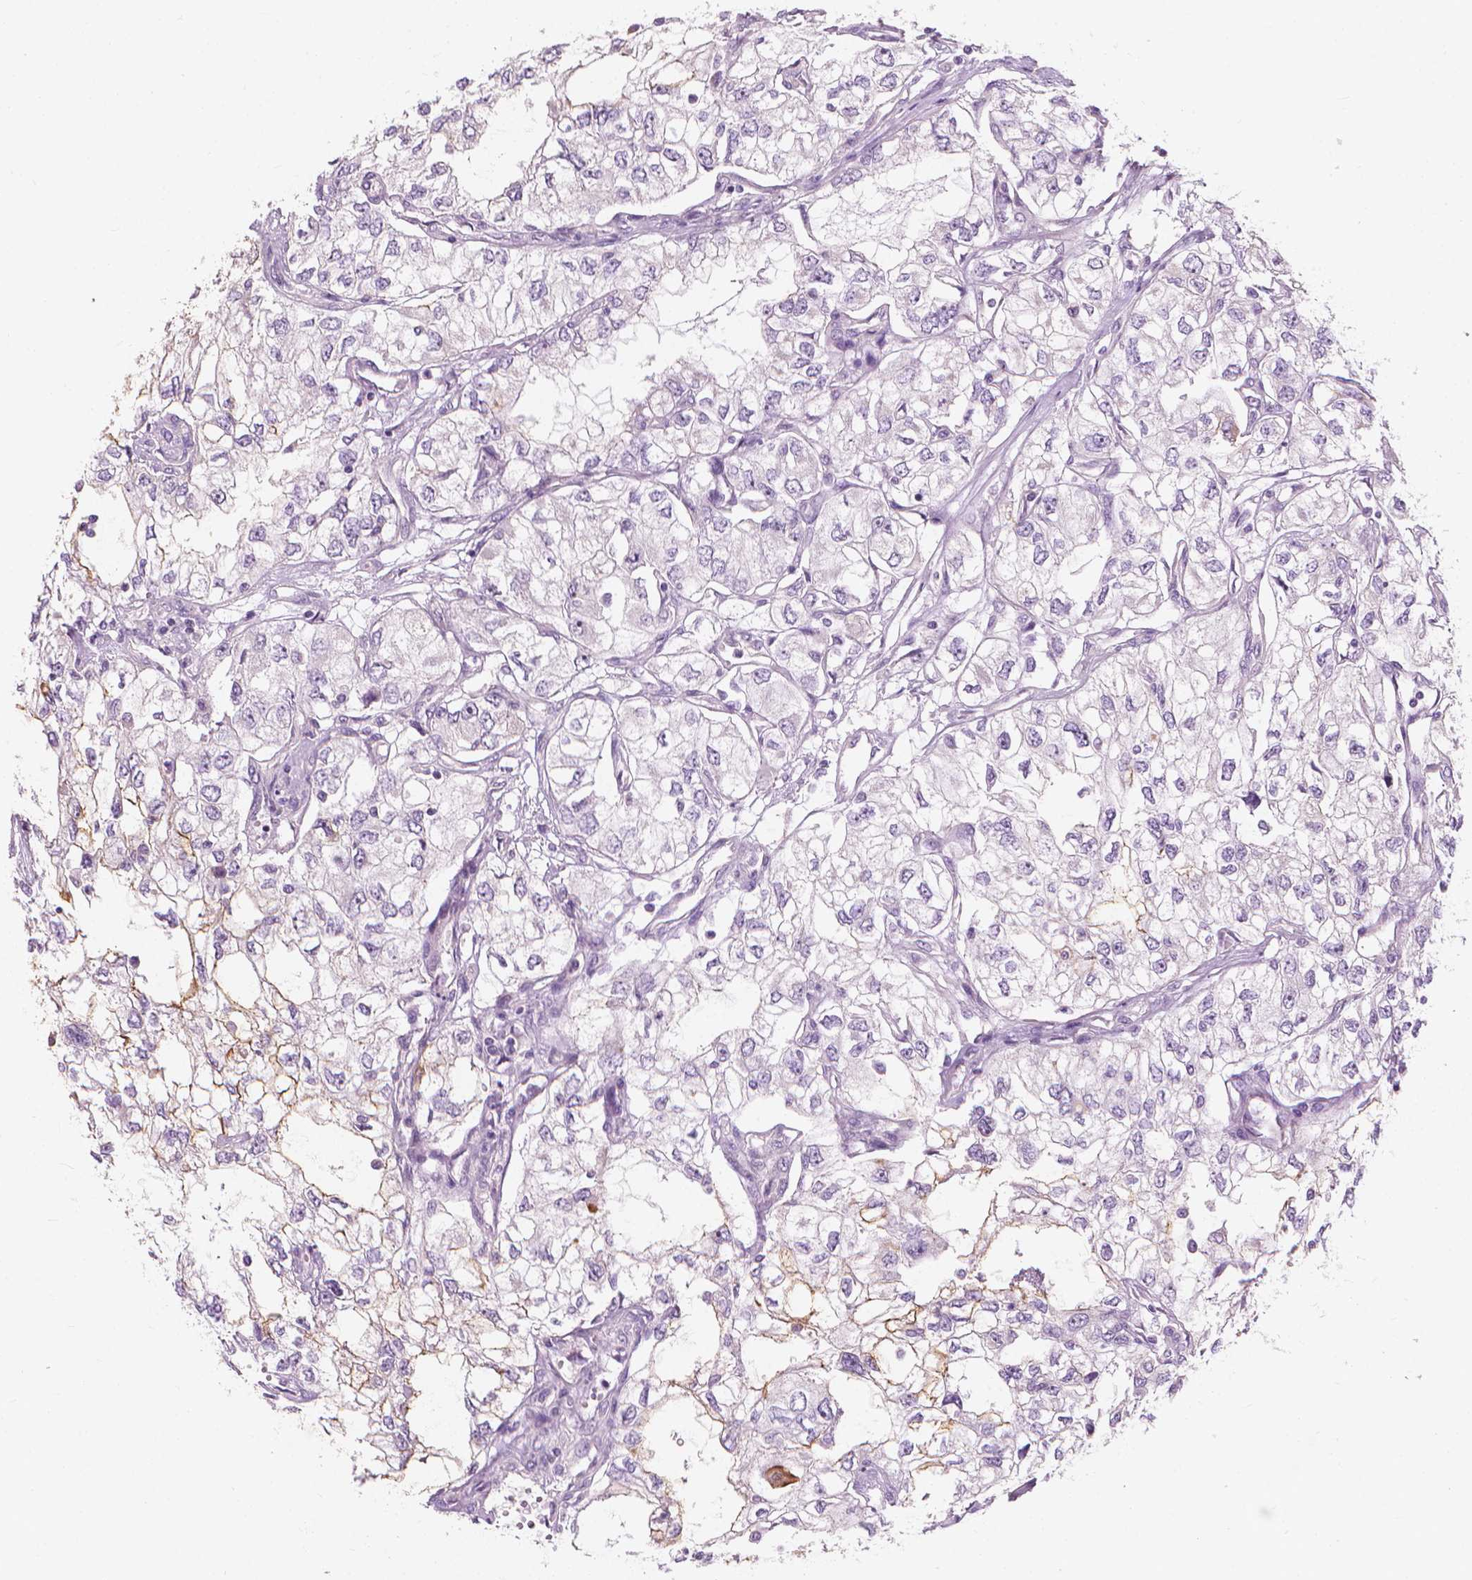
{"staining": {"intensity": "negative", "quantity": "none", "location": "none"}, "tissue": "renal cancer", "cell_type": "Tumor cells", "image_type": "cancer", "snomed": [{"axis": "morphology", "description": "Adenocarcinoma, NOS"}, {"axis": "topography", "description": "Kidney"}], "caption": "Renal cancer was stained to show a protein in brown. There is no significant positivity in tumor cells.", "gene": "GPRC5A", "patient": {"sex": "female", "age": 59}}